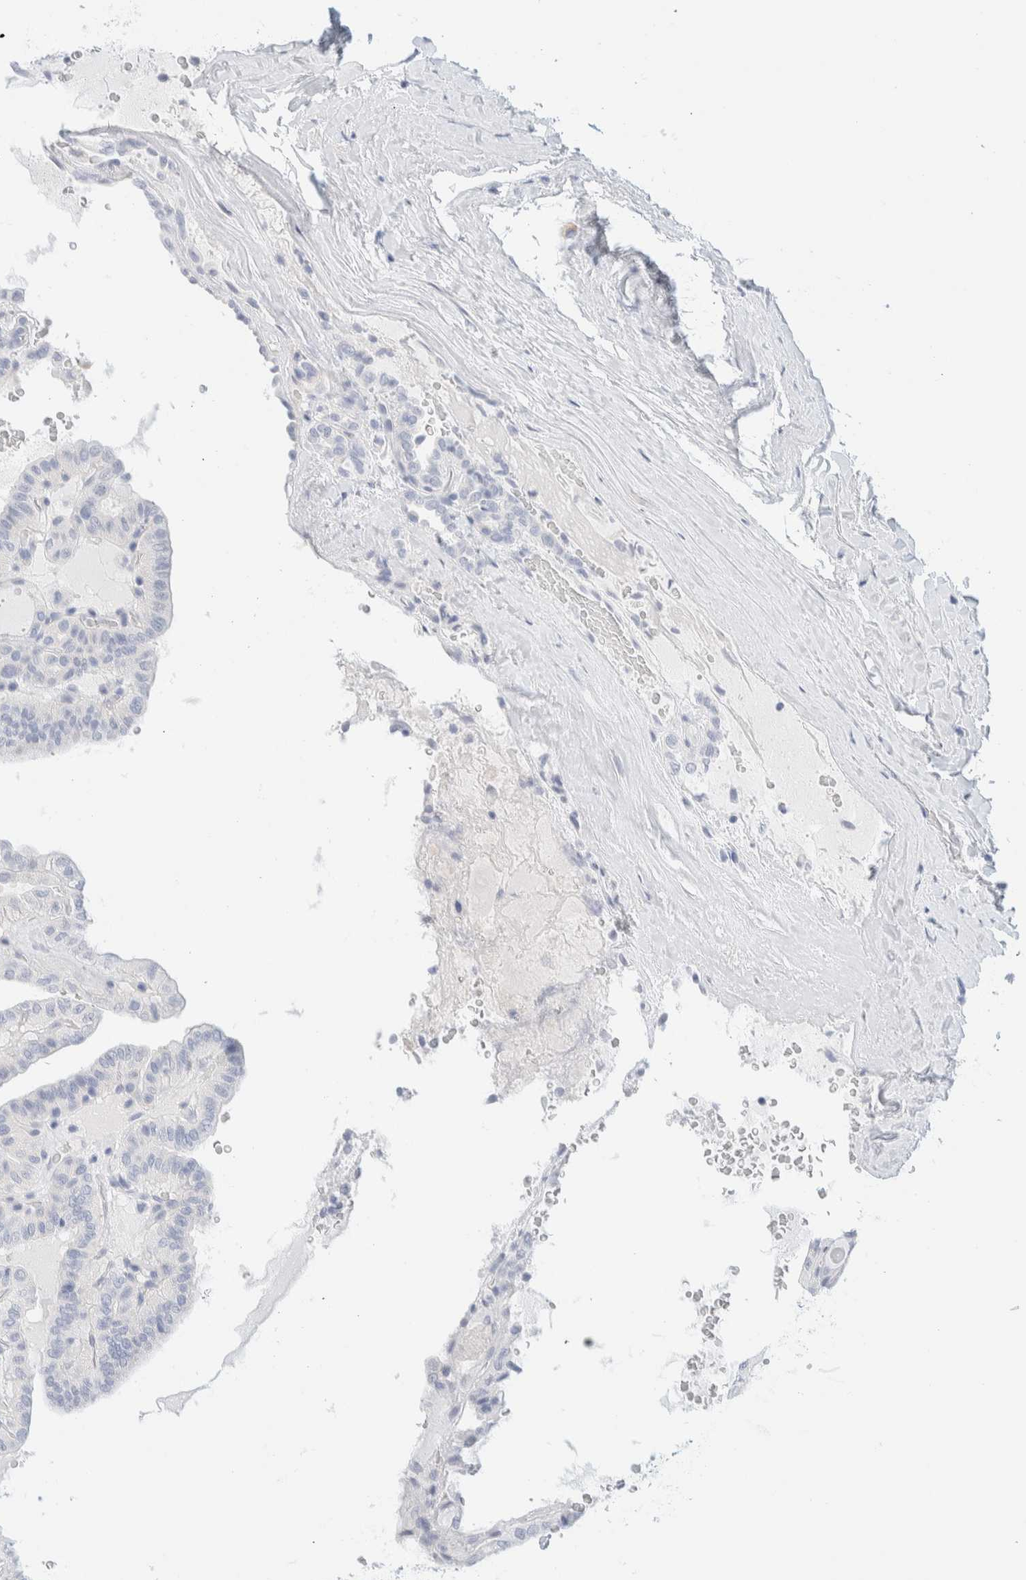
{"staining": {"intensity": "negative", "quantity": "none", "location": "none"}, "tissue": "thyroid cancer", "cell_type": "Tumor cells", "image_type": "cancer", "snomed": [{"axis": "morphology", "description": "Papillary adenocarcinoma, NOS"}, {"axis": "topography", "description": "Thyroid gland"}], "caption": "The image reveals no significant staining in tumor cells of thyroid papillary adenocarcinoma.", "gene": "ATCAY", "patient": {"sex": "male", "age": 77}}